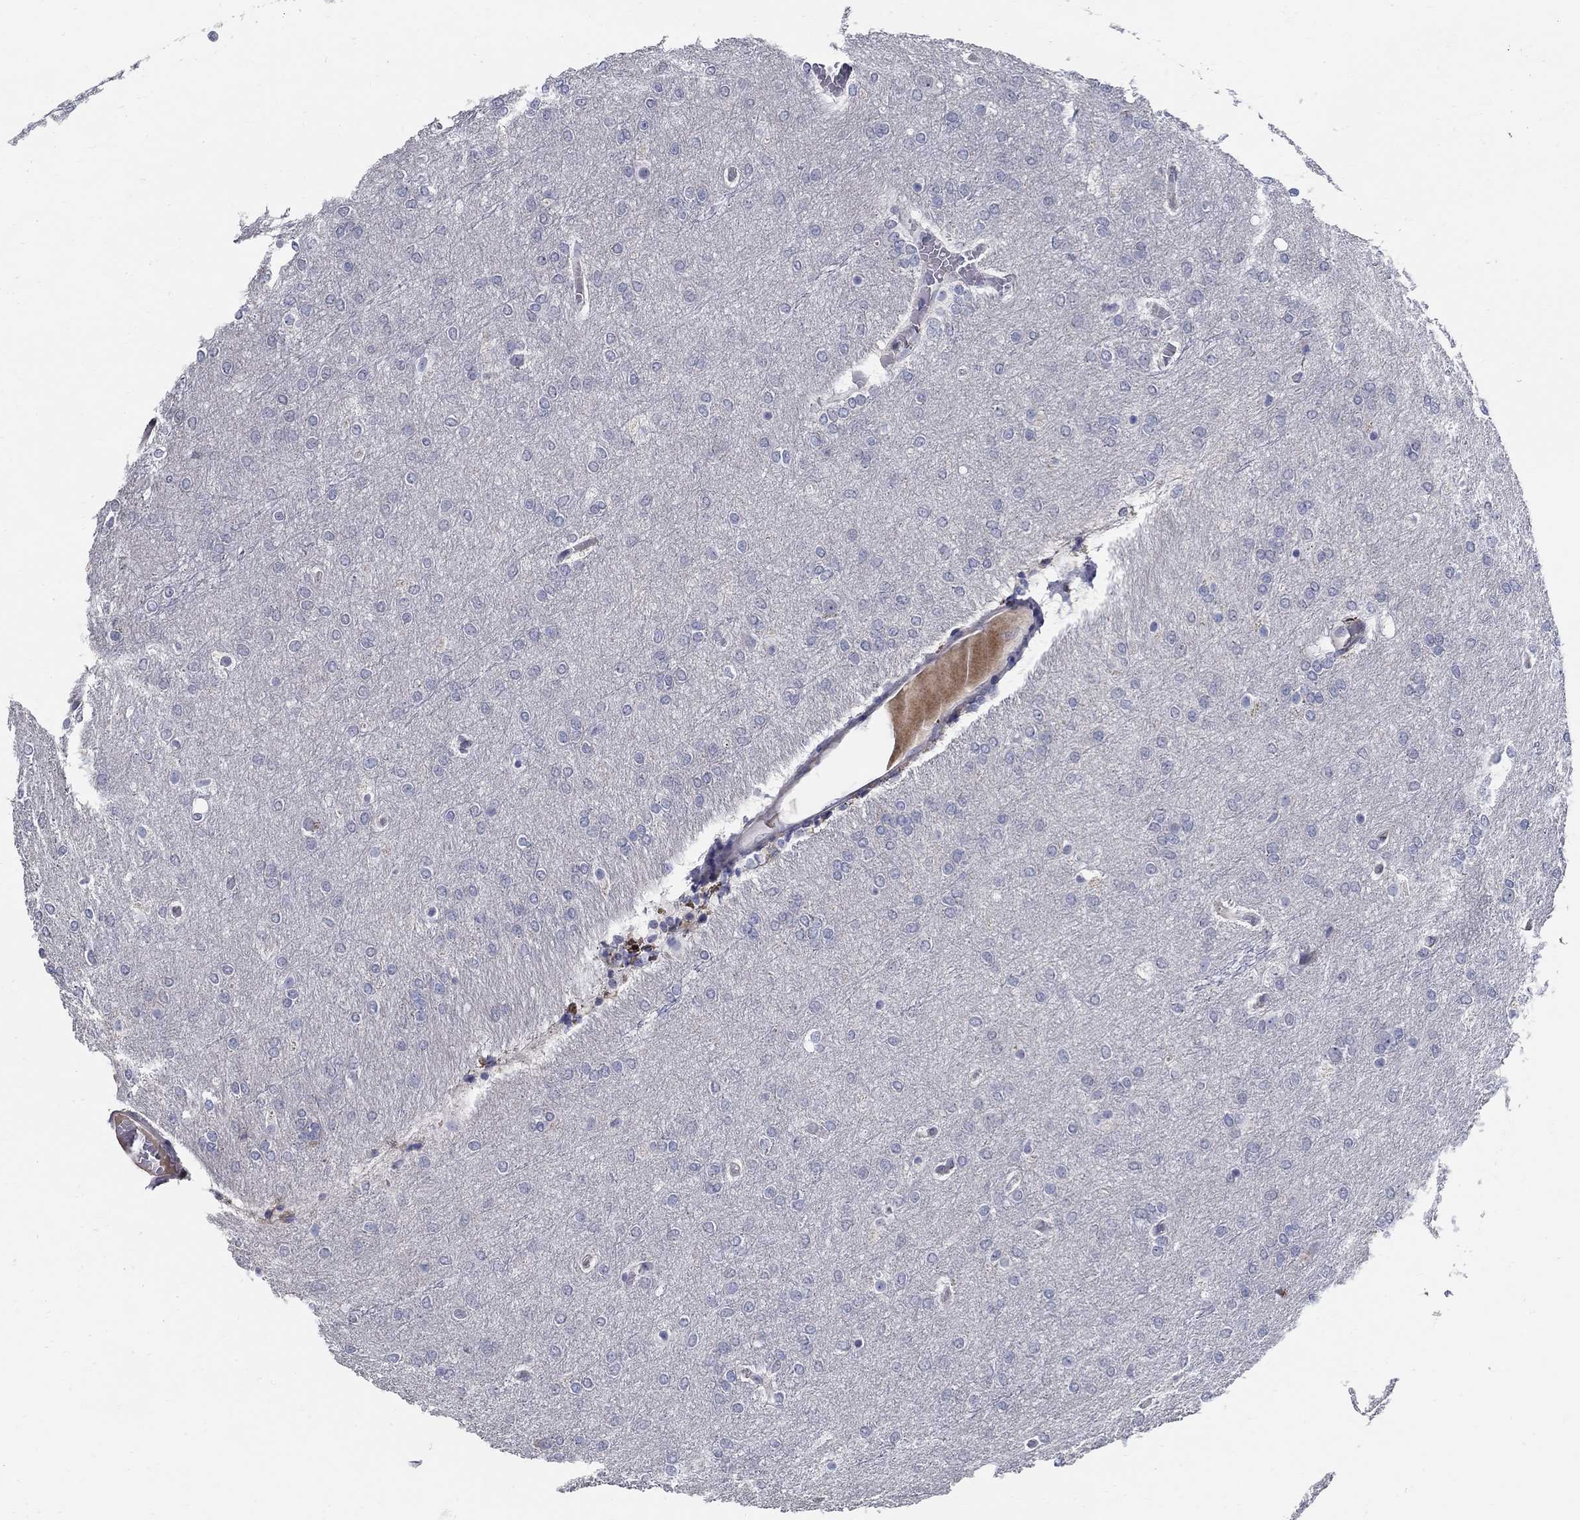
{"staining": {"intensity": "negative", "quantity": "none", "location": "none"}, "tissue": "glioma", "cell_type": "Tumor cells", "image_type": "cancer", "snomed": [{"axis": "morphology", "description": "Glioma, malignant, High grade"}, {"axis": "topography", "description": "Brain"}], "caption": "There is no significant positivity in tumor cells of malignant glioma (high-grade).", "gene": "C16orf46", "patient": {"sex": "female", "age": 61}}